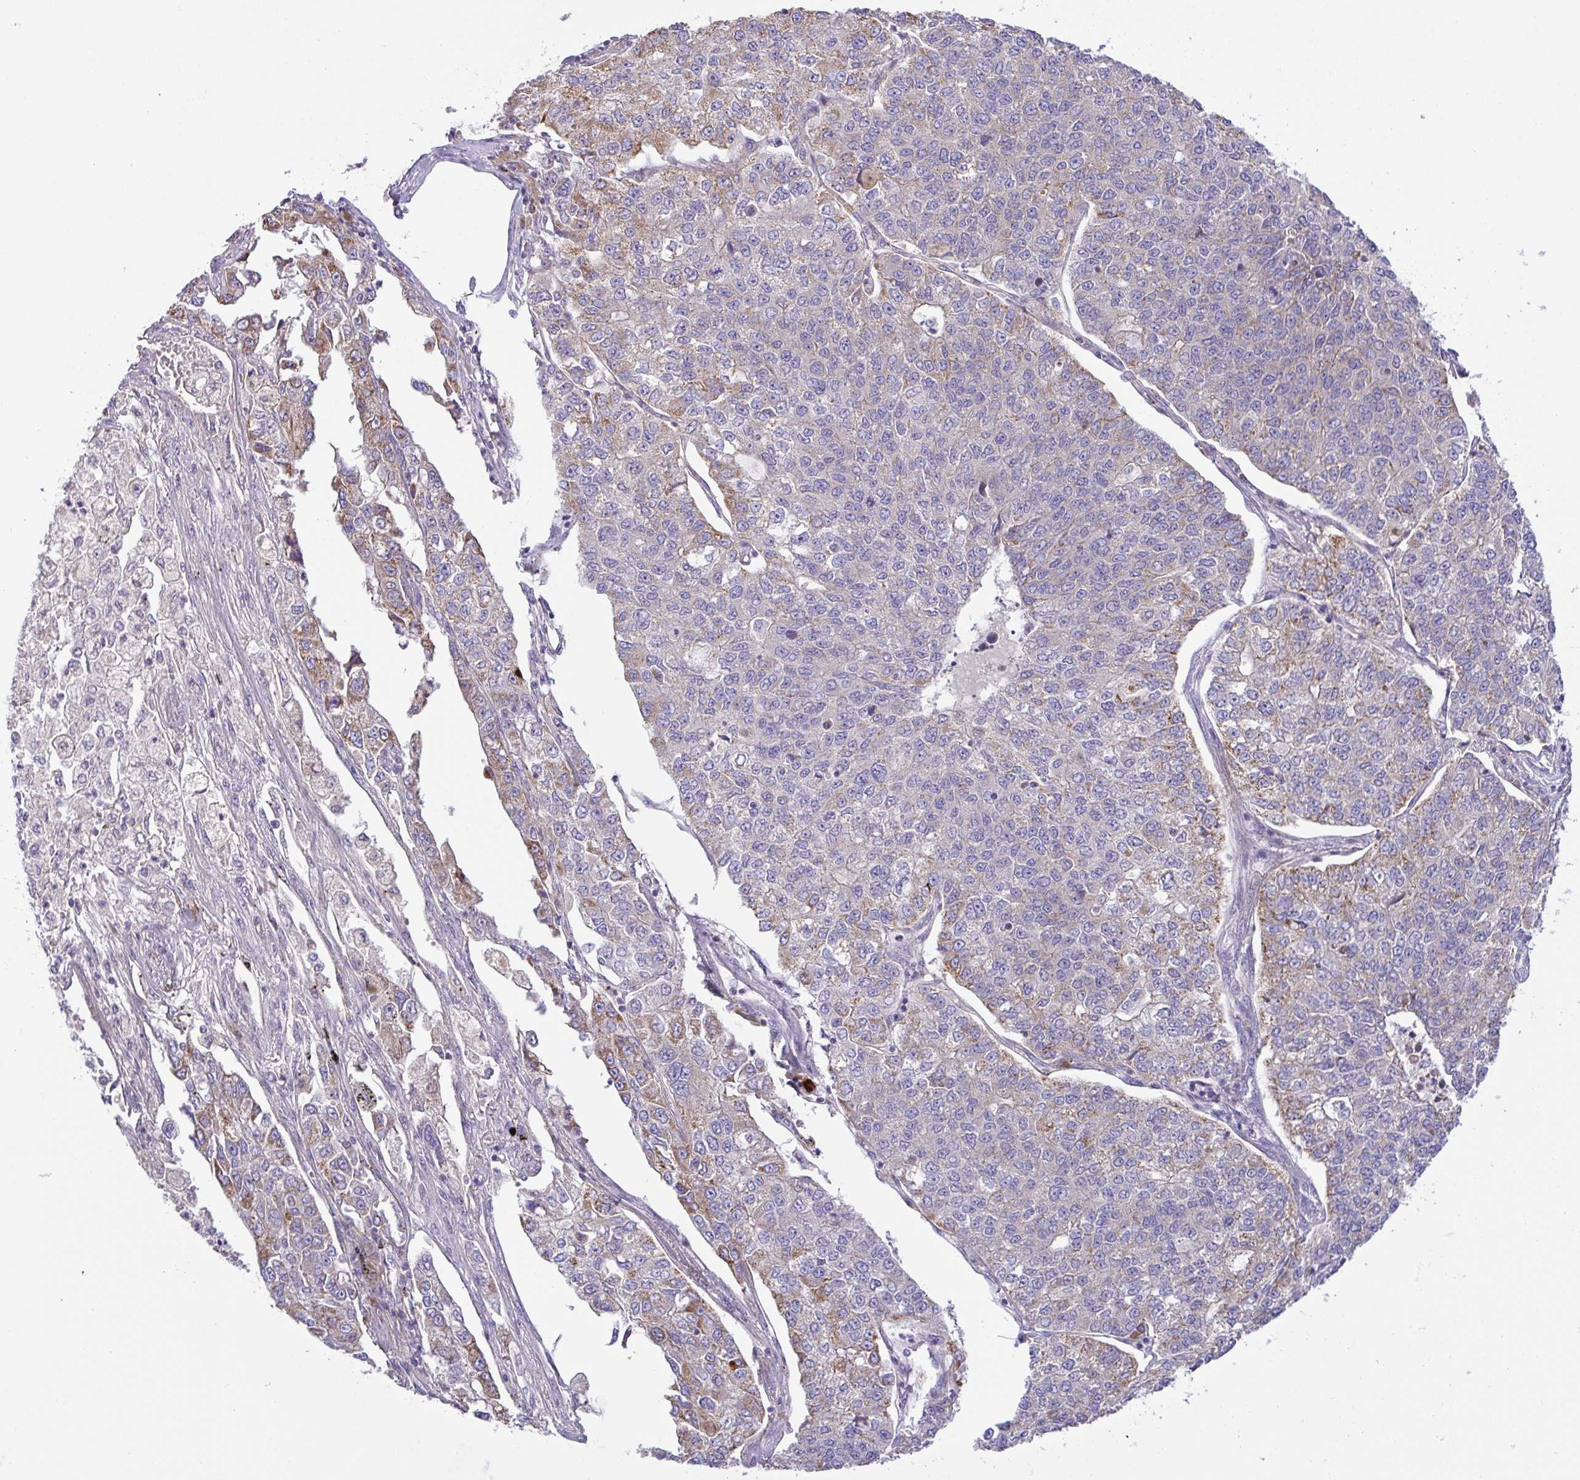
{"staining": {"intensity": "moderate", "quantity": "<25%", "location": "cytoplasmic/membranous"}, "tissue": "lung cancer", "cell_type": "Tumor cells", "image_type": "cancer", "snomed": [{"axis": "morphology", "description": "Adenocarcinoma, NOS"}, {"axis": "topography", "description": "Lung"}], "caption": "The histopathology image exhibits immunohistochemical staining of lung adenocarcinoma. There is moderate cytoplasmic/membranous positivity is present in about <25% of tumor cells.", "gene": "CHDH", "patient": {"sex": "male", "age": 49}}